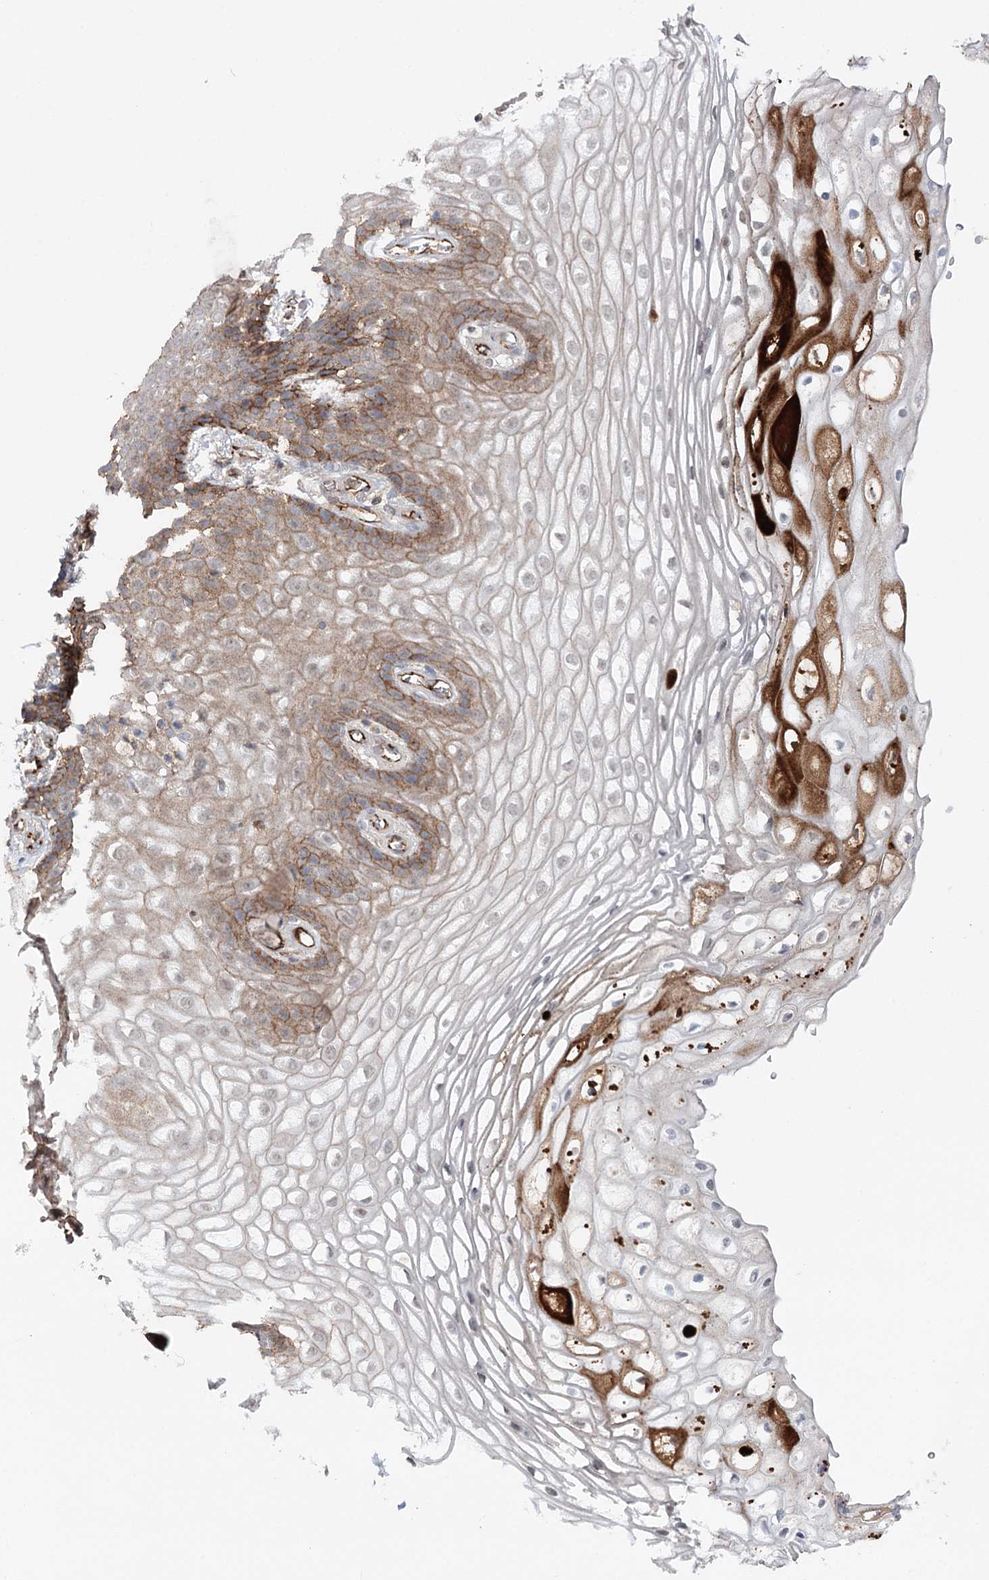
{"staining": {"intensity": "moderate", "quantity": ">75%", "location": "cytoplasmic/membranous"}, "tissue": "vagina", "cell_type": "Squamous epithelial cells", "image_type": "normal", "snomed": [{"axis": "morphology", "description": "Normal tissue, NOS"}, {"axis": "topography", "description": "Vagina"}], "caption": "The photomicrograph demonstrates immunohistochemical staining of unremarkable vagina. There is moderate cytoplasmic/membranous staining is present in approximately >75% of squamous epithelial cells.", "gene": "PKP4", "patient": {"sex": "female", "age": 60}}